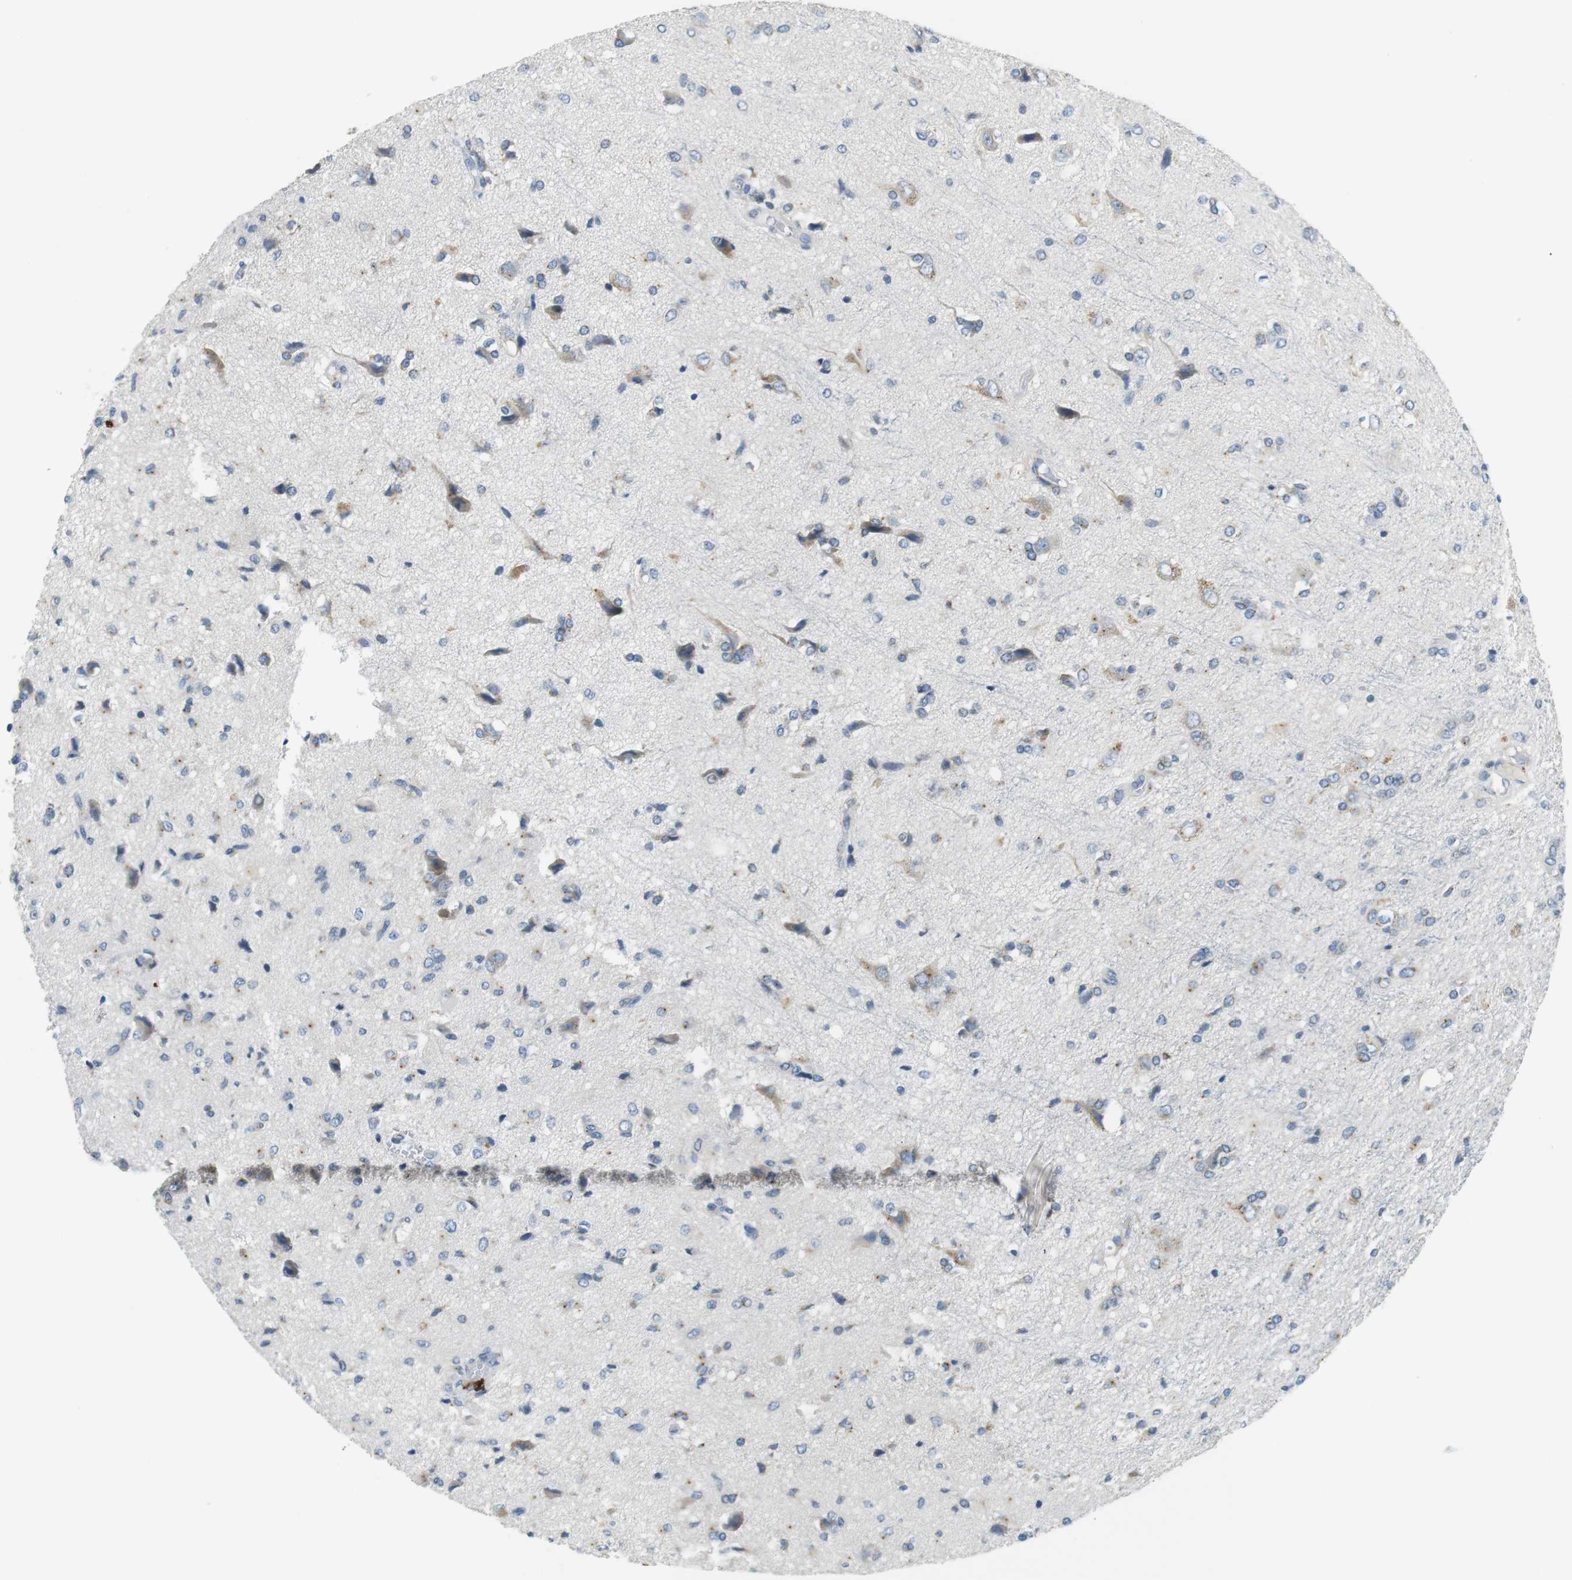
{"staining": {"intensity": "weak", "quantity": "<25%", "location": "cytoplasmic/membranous"}, "tissue": "glioma", "cell_type": "Tumor cells", "image_type": "cancer", "snomed": [{"axis": "morphology", "description": "Glioma, malignant, High grade"}, {"axis": "topography", "description": "Brain"}], "caption": "Tumor cells show no significant protein staining in malignant glioma (high-grade). (DAB immunohistochemistry (IHC) visualized using brightfield microscopy, high magnification).", "gene": "UNC5CL", "patient": {"sex": "female", "age": 59}}